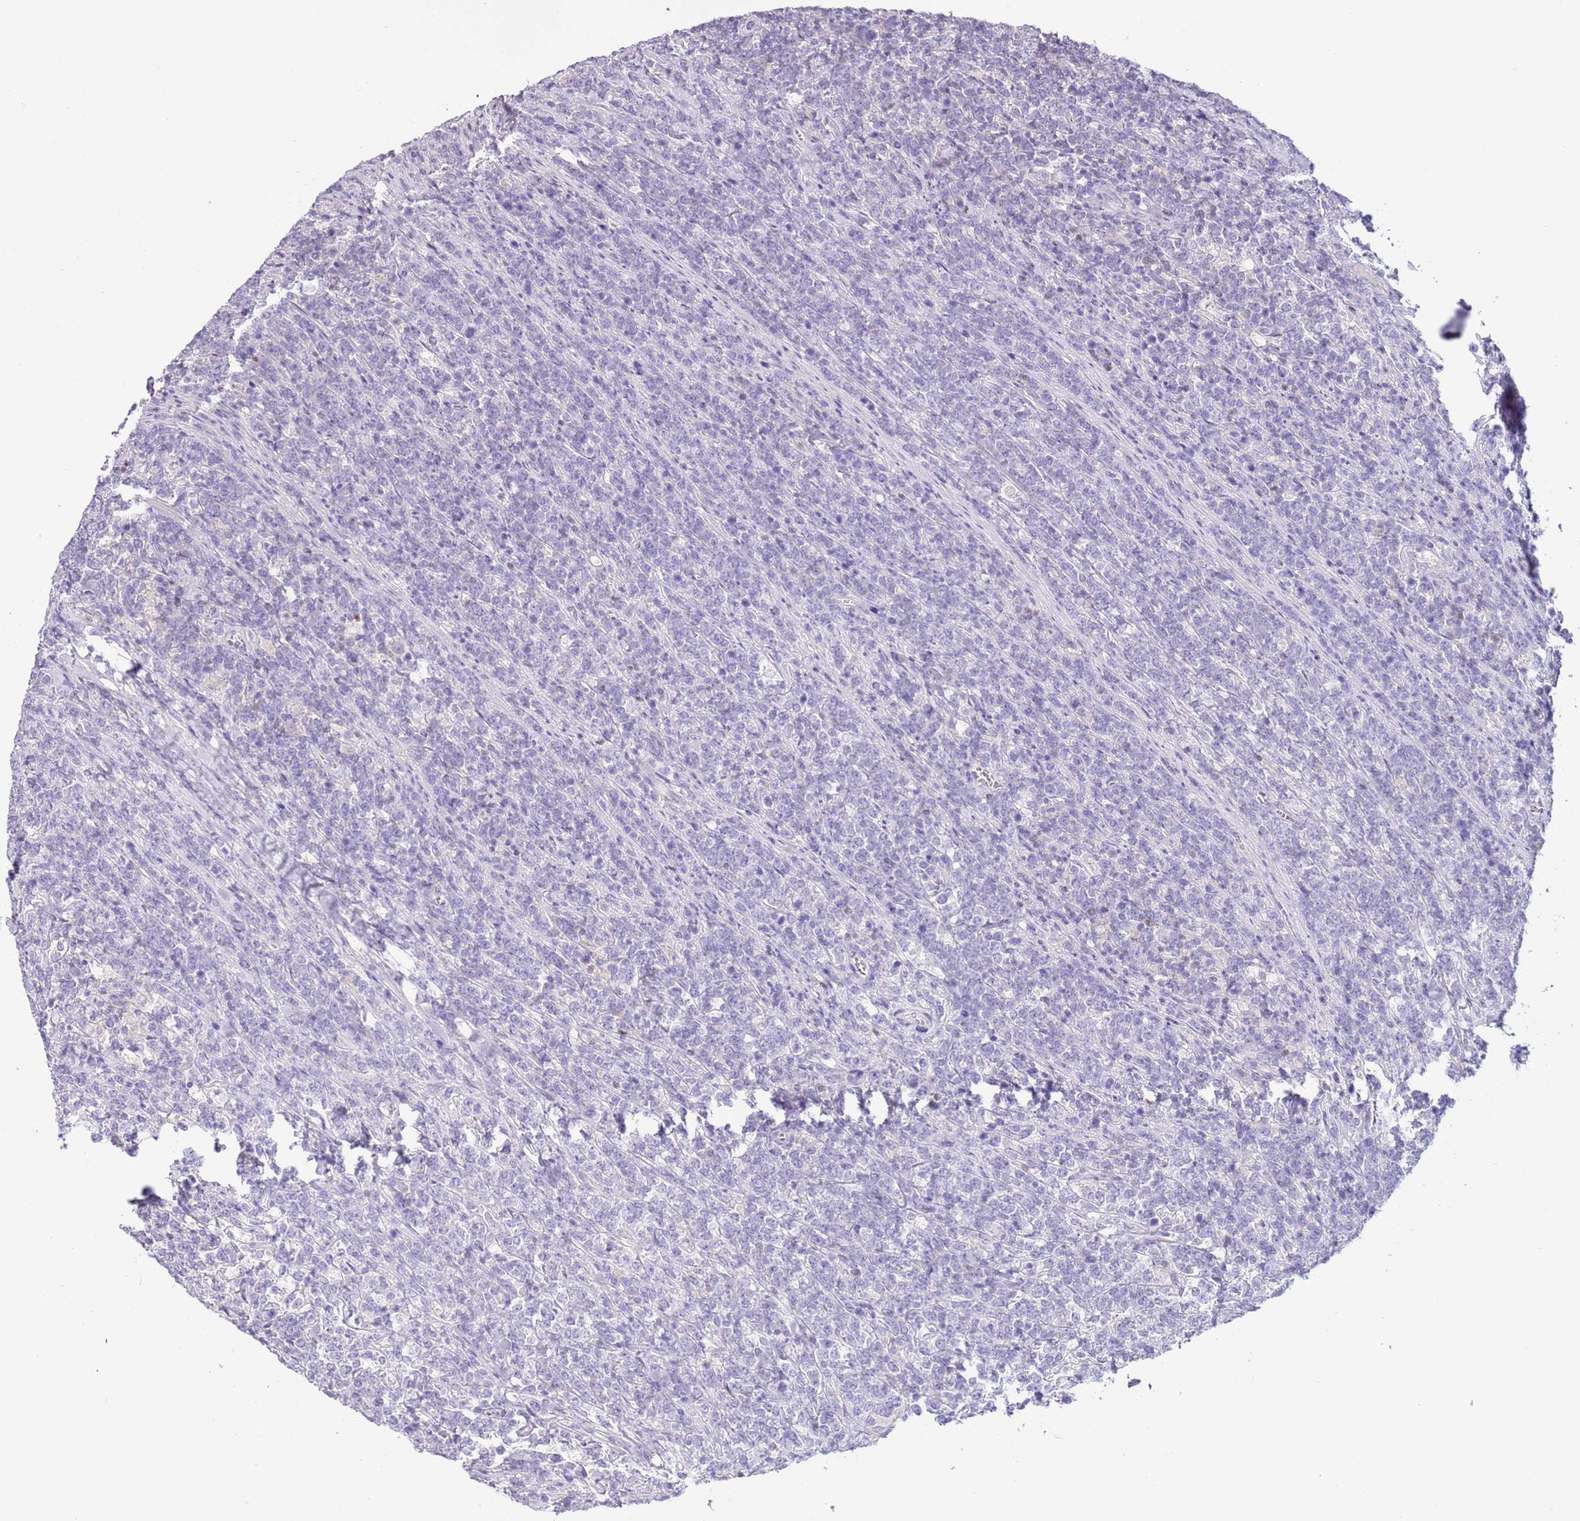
{"staining": {"intensity": "negative", "quantity": "none", "location": "none"}, "tissue": "lymphoma", "cell_type": "Tumor cells", "image_type": "cancer", "snomed": [{"axis": "morphology", "description": "Malignant lymphoma, non-Hodgkin's type, High grade"}, {"axis": "topography", "description": "Small intestine"}], "caption": "An immunohistochemistry micrograph of lymphoma is shown. There is no staining in tumor cells of lymphoma. (Stains: DAB IHC with hematoxylin counter stain, Microscopy: brightfield microscopy at high magnification).", "gene": "TOX2", "patient": {"sex": "male", "age": 8}}